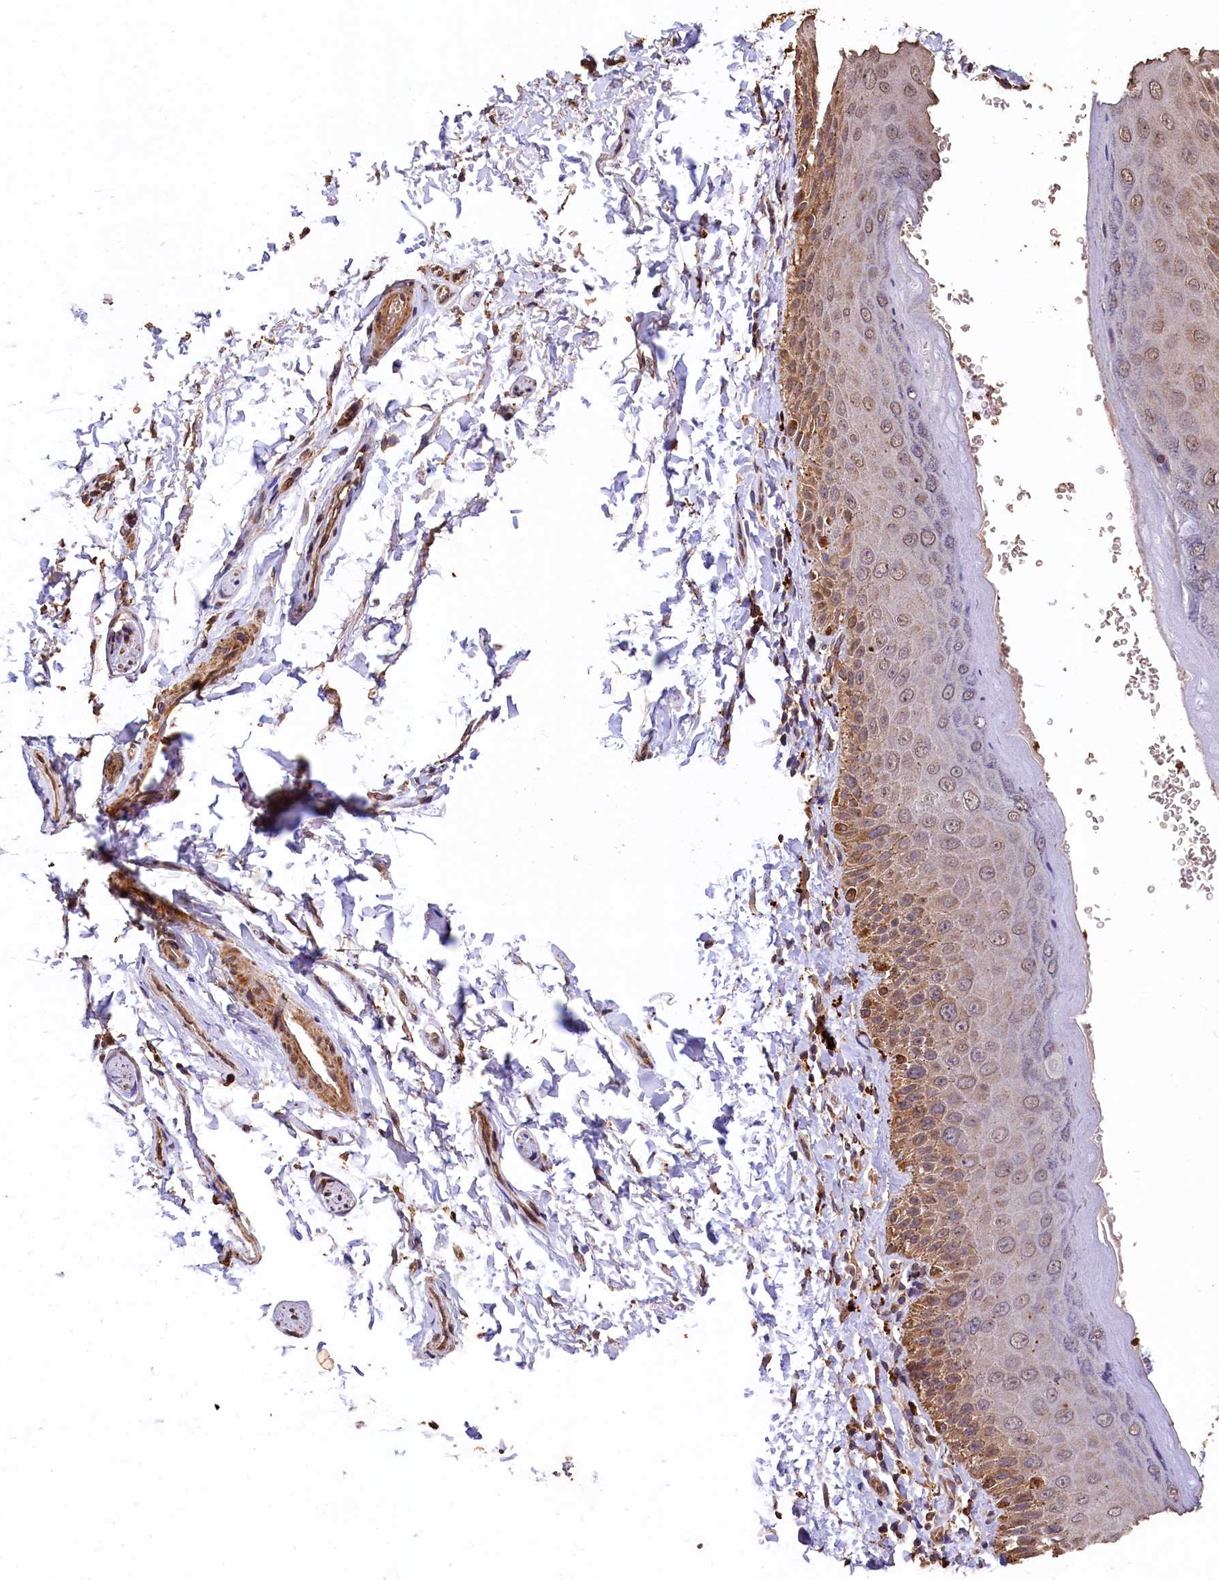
{"staining": {"intensity": "moderate", "quantity": "25%-75%", "location": "cytoplasmic/membranous,nuclear"}, "tissue": "skin", "cell_type": "Epidermal cells", "image_type": "normal", "snomed": [{"axis": "morphology", "description": "Normal tissue, NOS"}, {"axis": "topography", "description": "Anal"}], "caption": "The micrograph exhibits staining of normal skin, revealing moderate cytoplasmic/membranous,nuclear protein expression (brown color) within epidermal cells. The staining is performed using DAB (3,3'-diaminobenzidine) brown chromogen to label protein expression. The nuclei are counter-stained blue using hematoxylin.", "gene": "LSM4", "patient": {"sex": "male", "age": 44}}